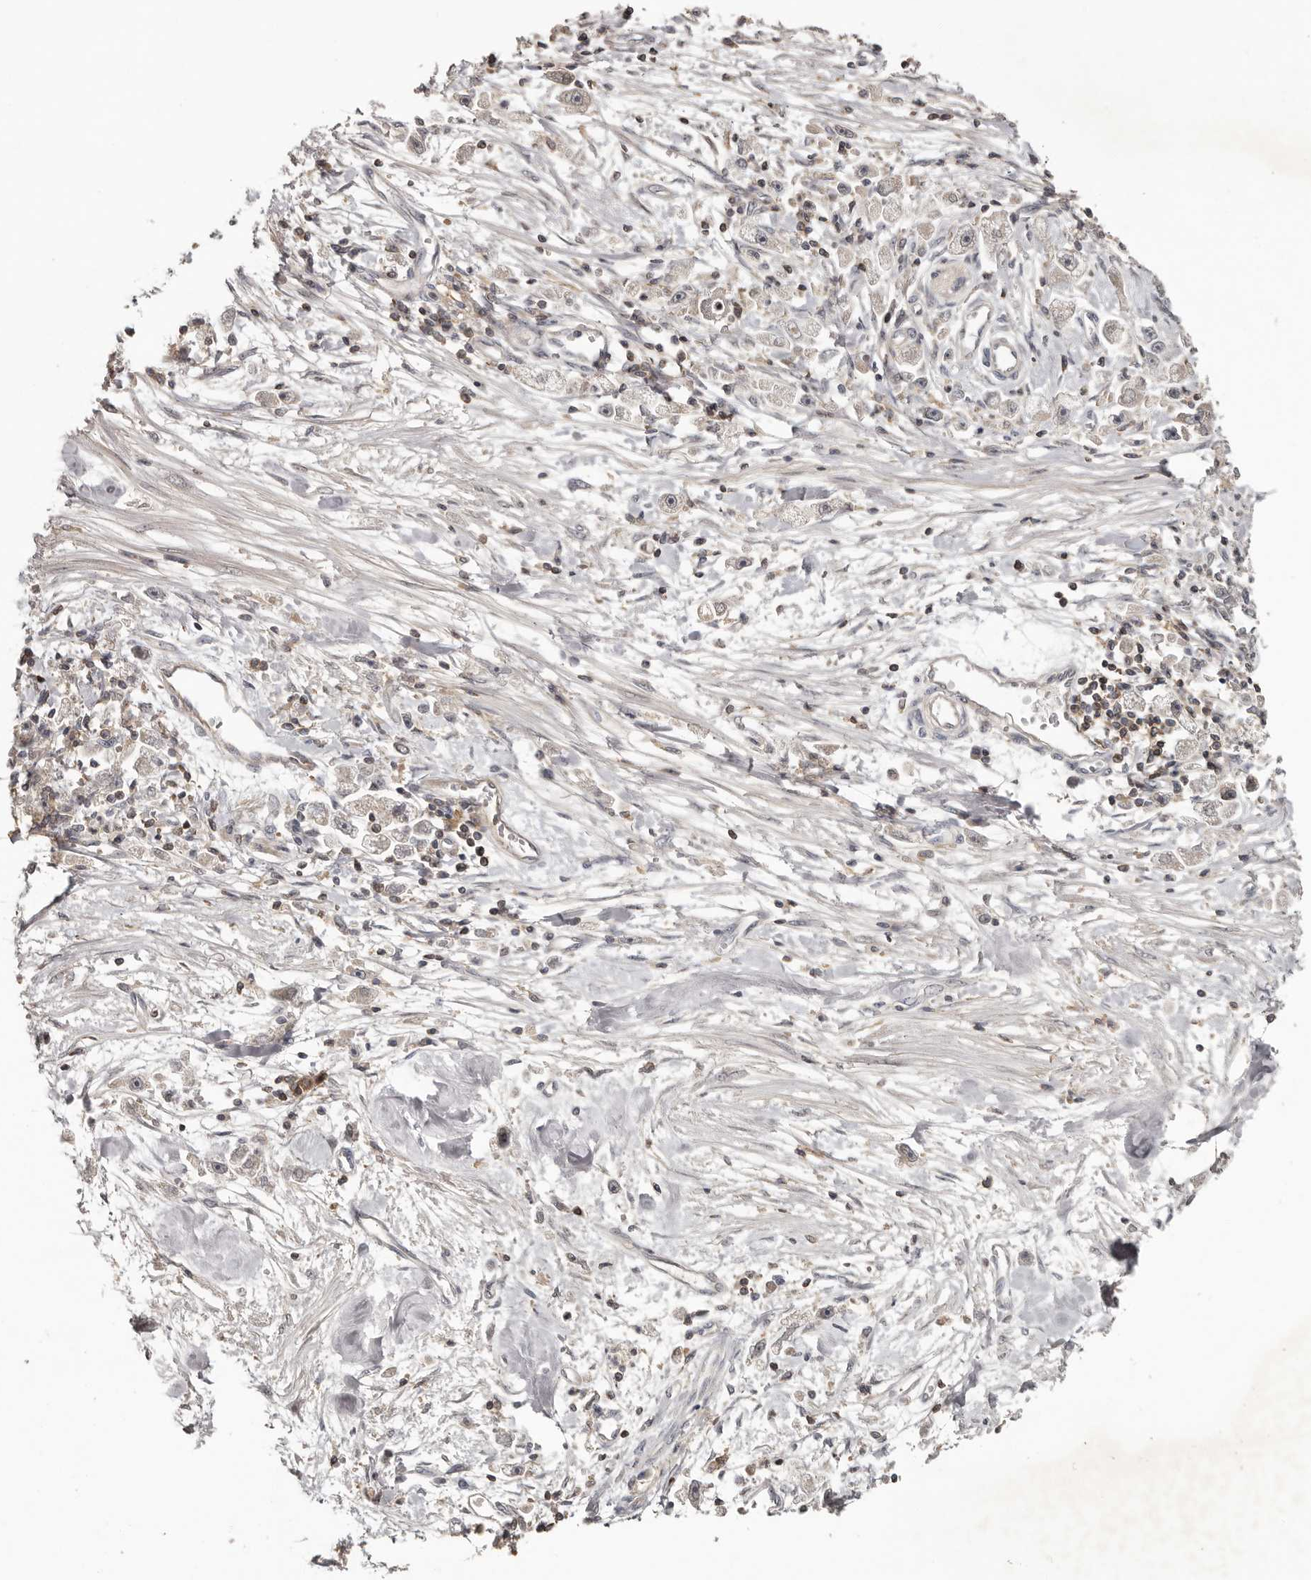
{"staining": {"intensity": "negative", "quantity": "none", "location": "none"}, "tissue": "stomach cancer", "cell_type": "Tumor cells", "image_type": "cancer", "snomed": [{"axis": "morphology", "description": "Adenocarcinoma, NOS"}, {"axis": "topography", "description": "Stomach"}], "caption": "Histopathology image shows no significant protein staining in tumor cells of stomach cancer (adenocarcinoma).", "gene": "ANKRD44", "patient": {"sex": "female", "age": 59}}